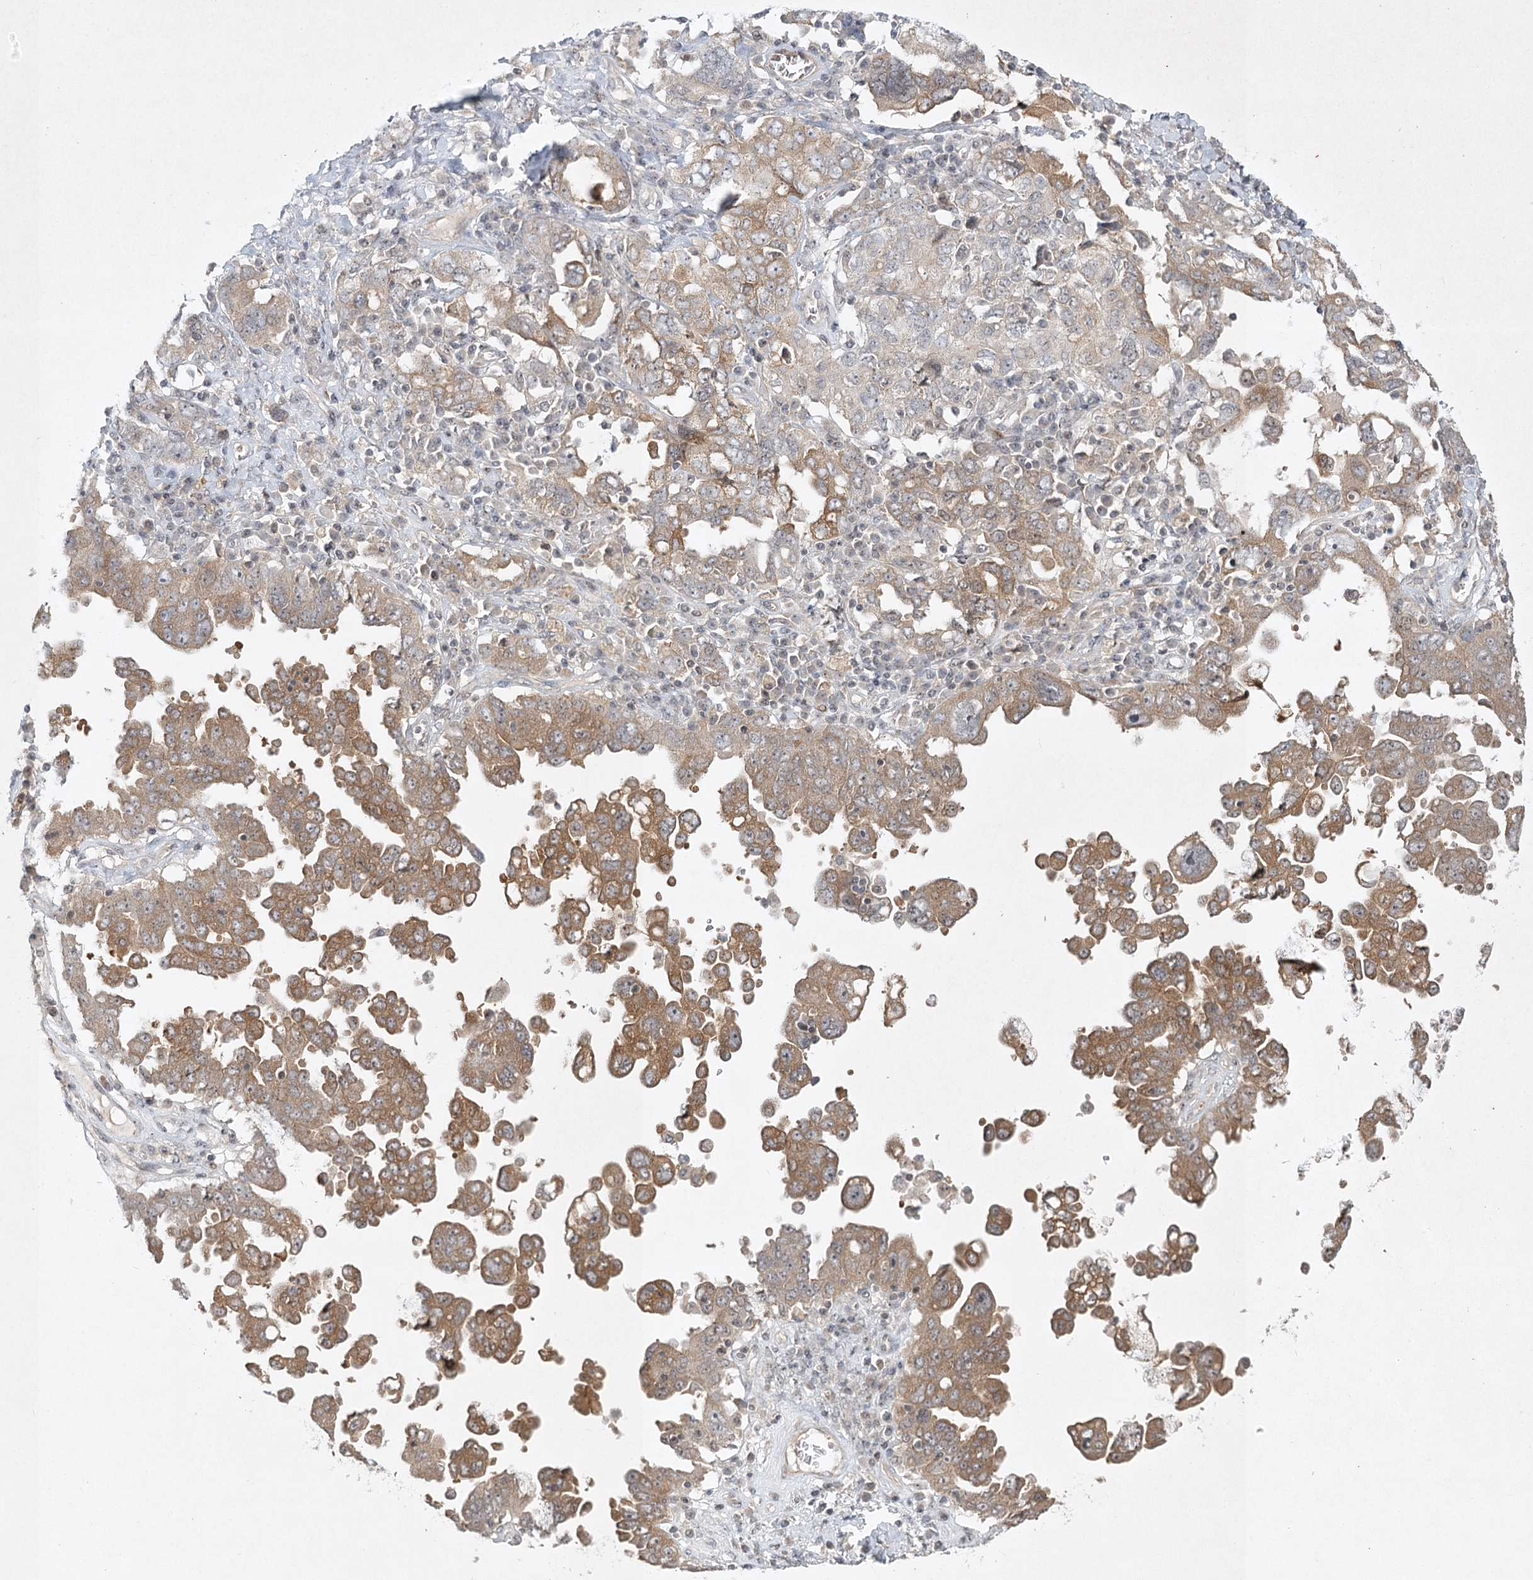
{"staining": {"intensity": "moderate", "quantity": ">75%", "location": "cytoplasmic/membranous"}, "tissue": "ovarian cancer", "cell_type": "Tumor cells", "image_type": "cancer", "snomed": [{"axis": "morphology", "description": "Carcinoma, endometroid"}, {"axis": "topography", "description": "Ovary"}], "caption": "Ovarian endometroid carcinoma tissue shows moderate cytoplasmic/membranous expression in approximately >75% of tumor cells, visualized by immunohistochemistry. (brown staining indicates protein expression, while blue staining denotes nuclei).", "gene": "SH2D3A", "patient": {"sex": "female", "age": 62}}